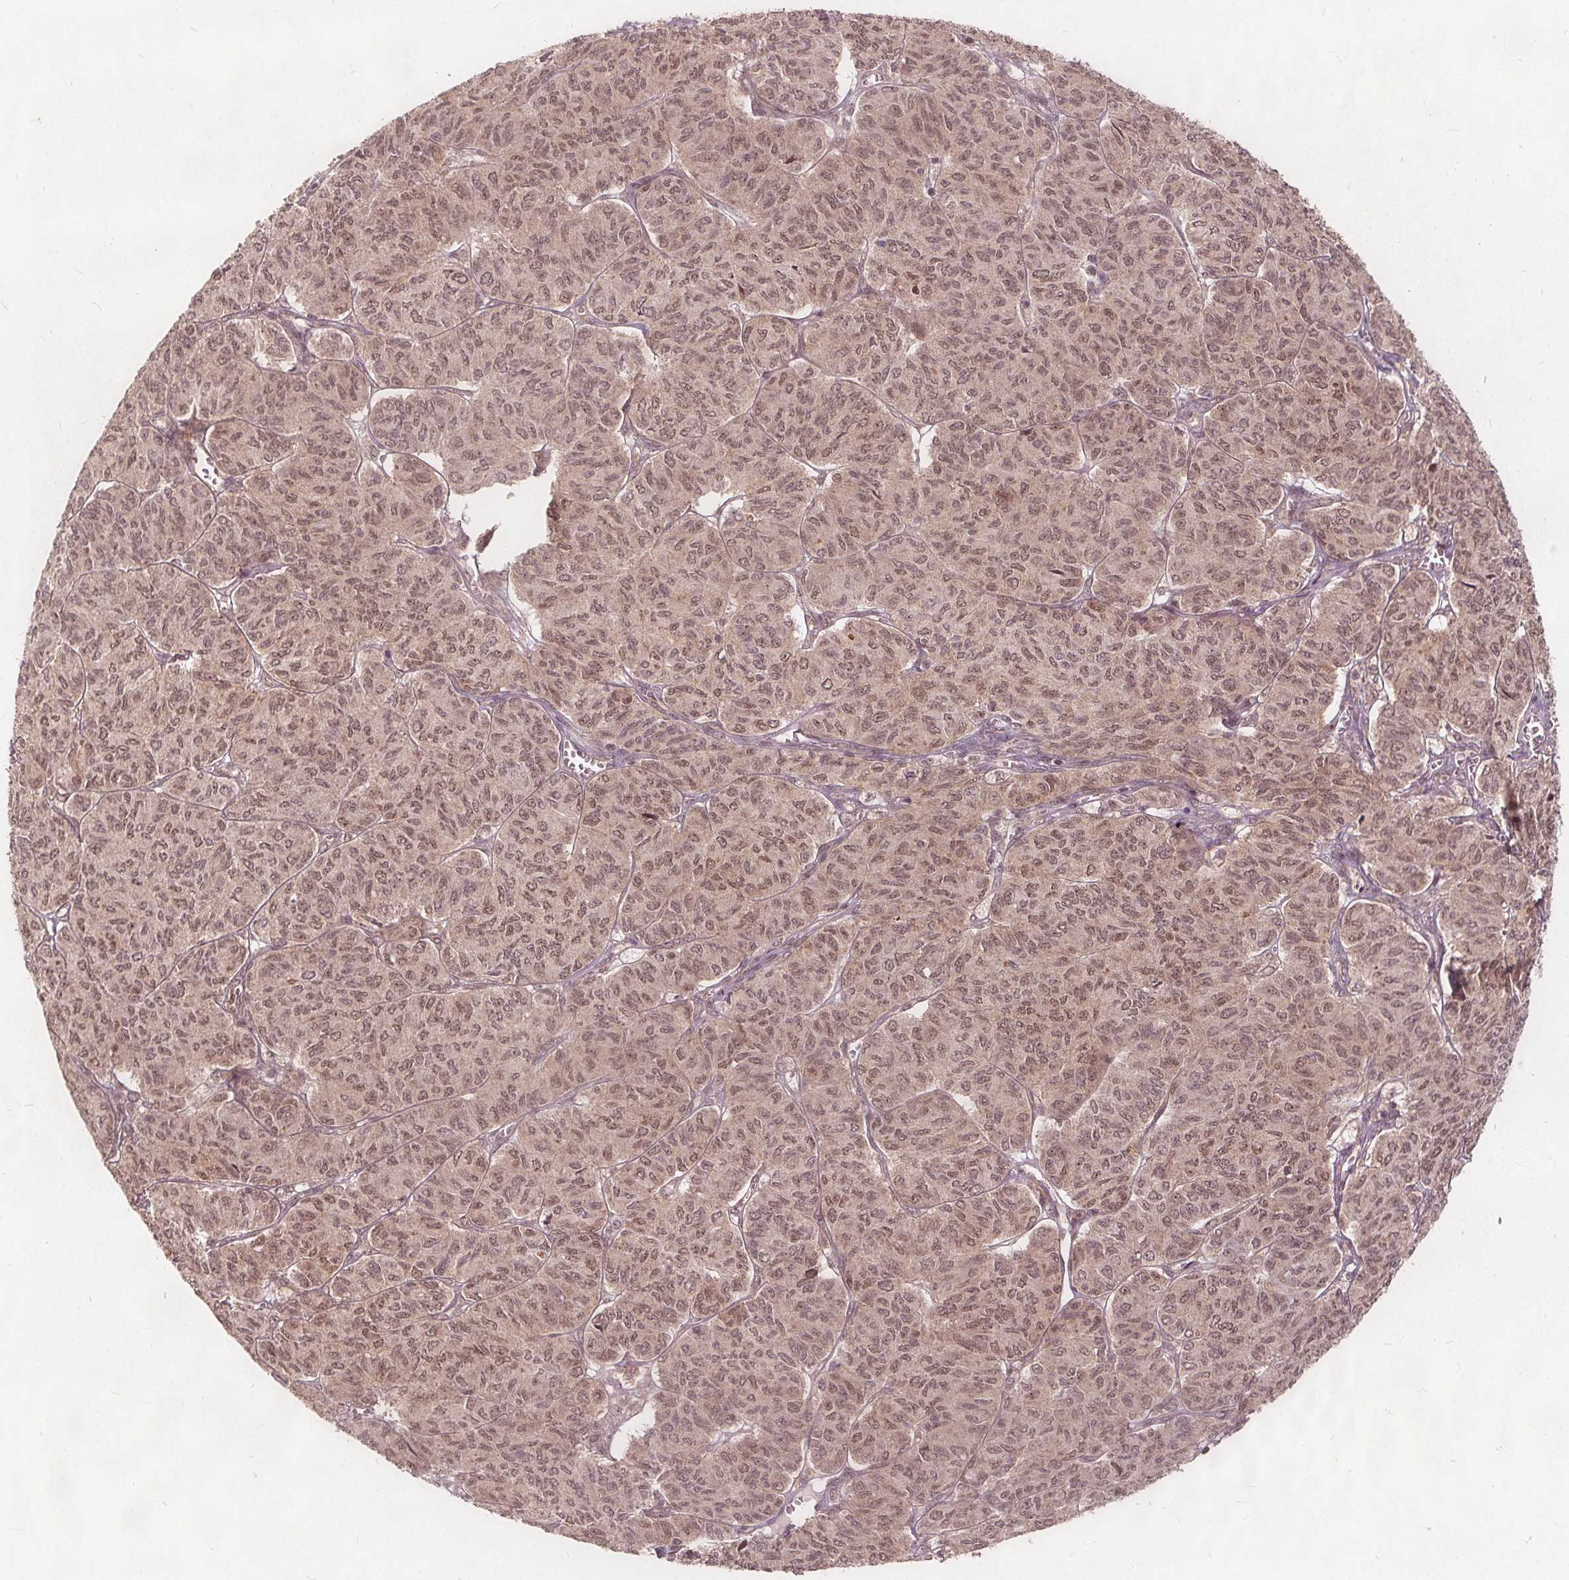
{"staining": {"intensity": "moderate", "quantity": ">75%", "location": "nuclear"}, "tissue": "ovarian cancer", "cell_type": "Tumor cells", "image_type": "cancer", "snomed": [{"axis": "morphology", "description": "Carcinoma, endometroid"}, {"axis": "topography", "description": "Ovary"}], "caption": "Protein staining of ovarian cancer tissue exhibits moderate nuclear staining in approximately >75% of tumor cells.", "gene": "PPP1CB", "patient": {"sex": "female", "age": 80}}